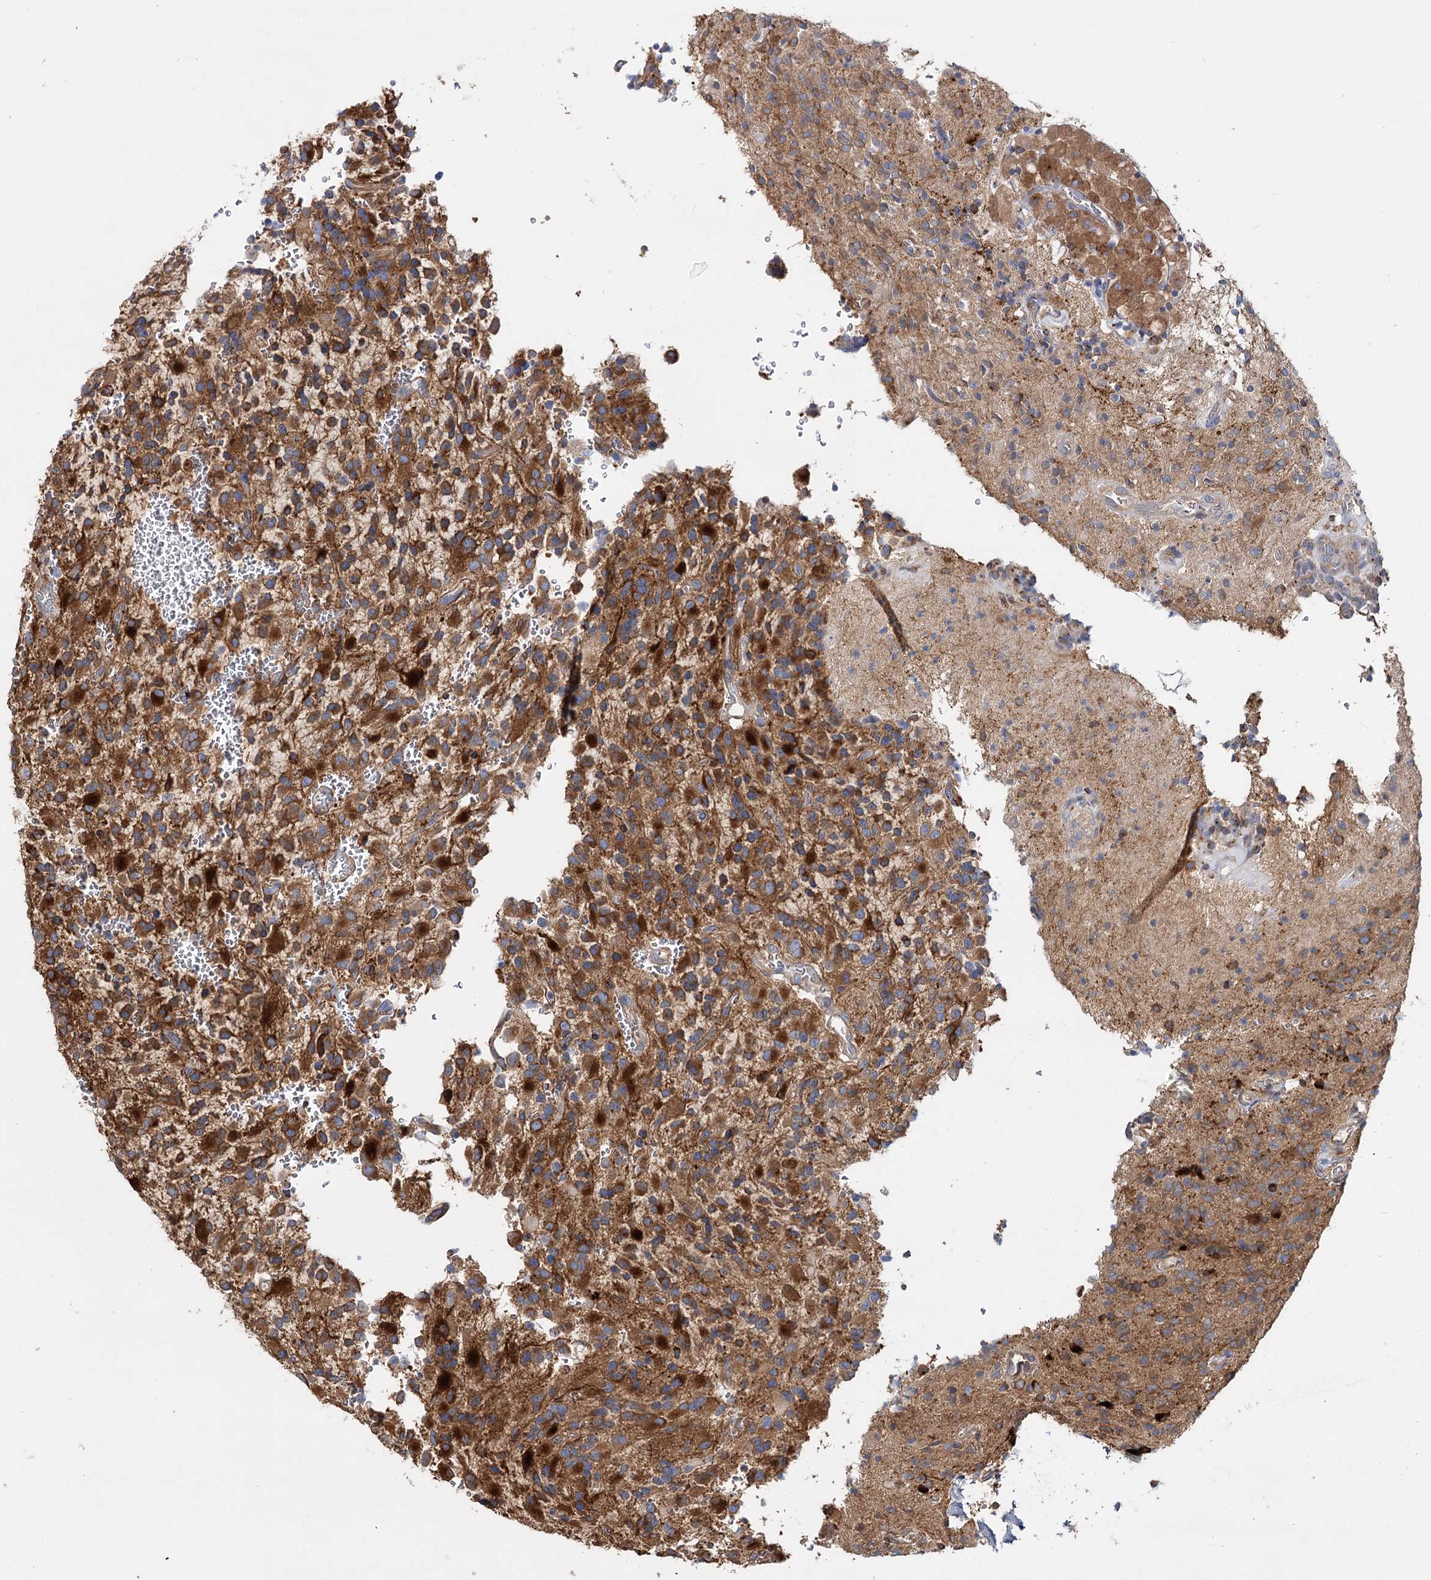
{"staining": {"intensity": "moderate", "quantity": ">75%", "location": "cytoplasmic/membranous"}, "tissue": "glioma", "cell_type": "Tumor cells", "image_type": "cancer", "snomed": [{"axis": "morphology", "description": "Glioma, malignant, High grade"}, {"axis": "topography", "description": "Brain"}], "caption": "The histopathology image demonstrates staining of high-grade glioma (malignant), revealing moderate cytoplasmic/membranous protein staining (brown color) within tumor cells.", "gene": "GUSB", "patient": {"sex": "male", "age": 34}}